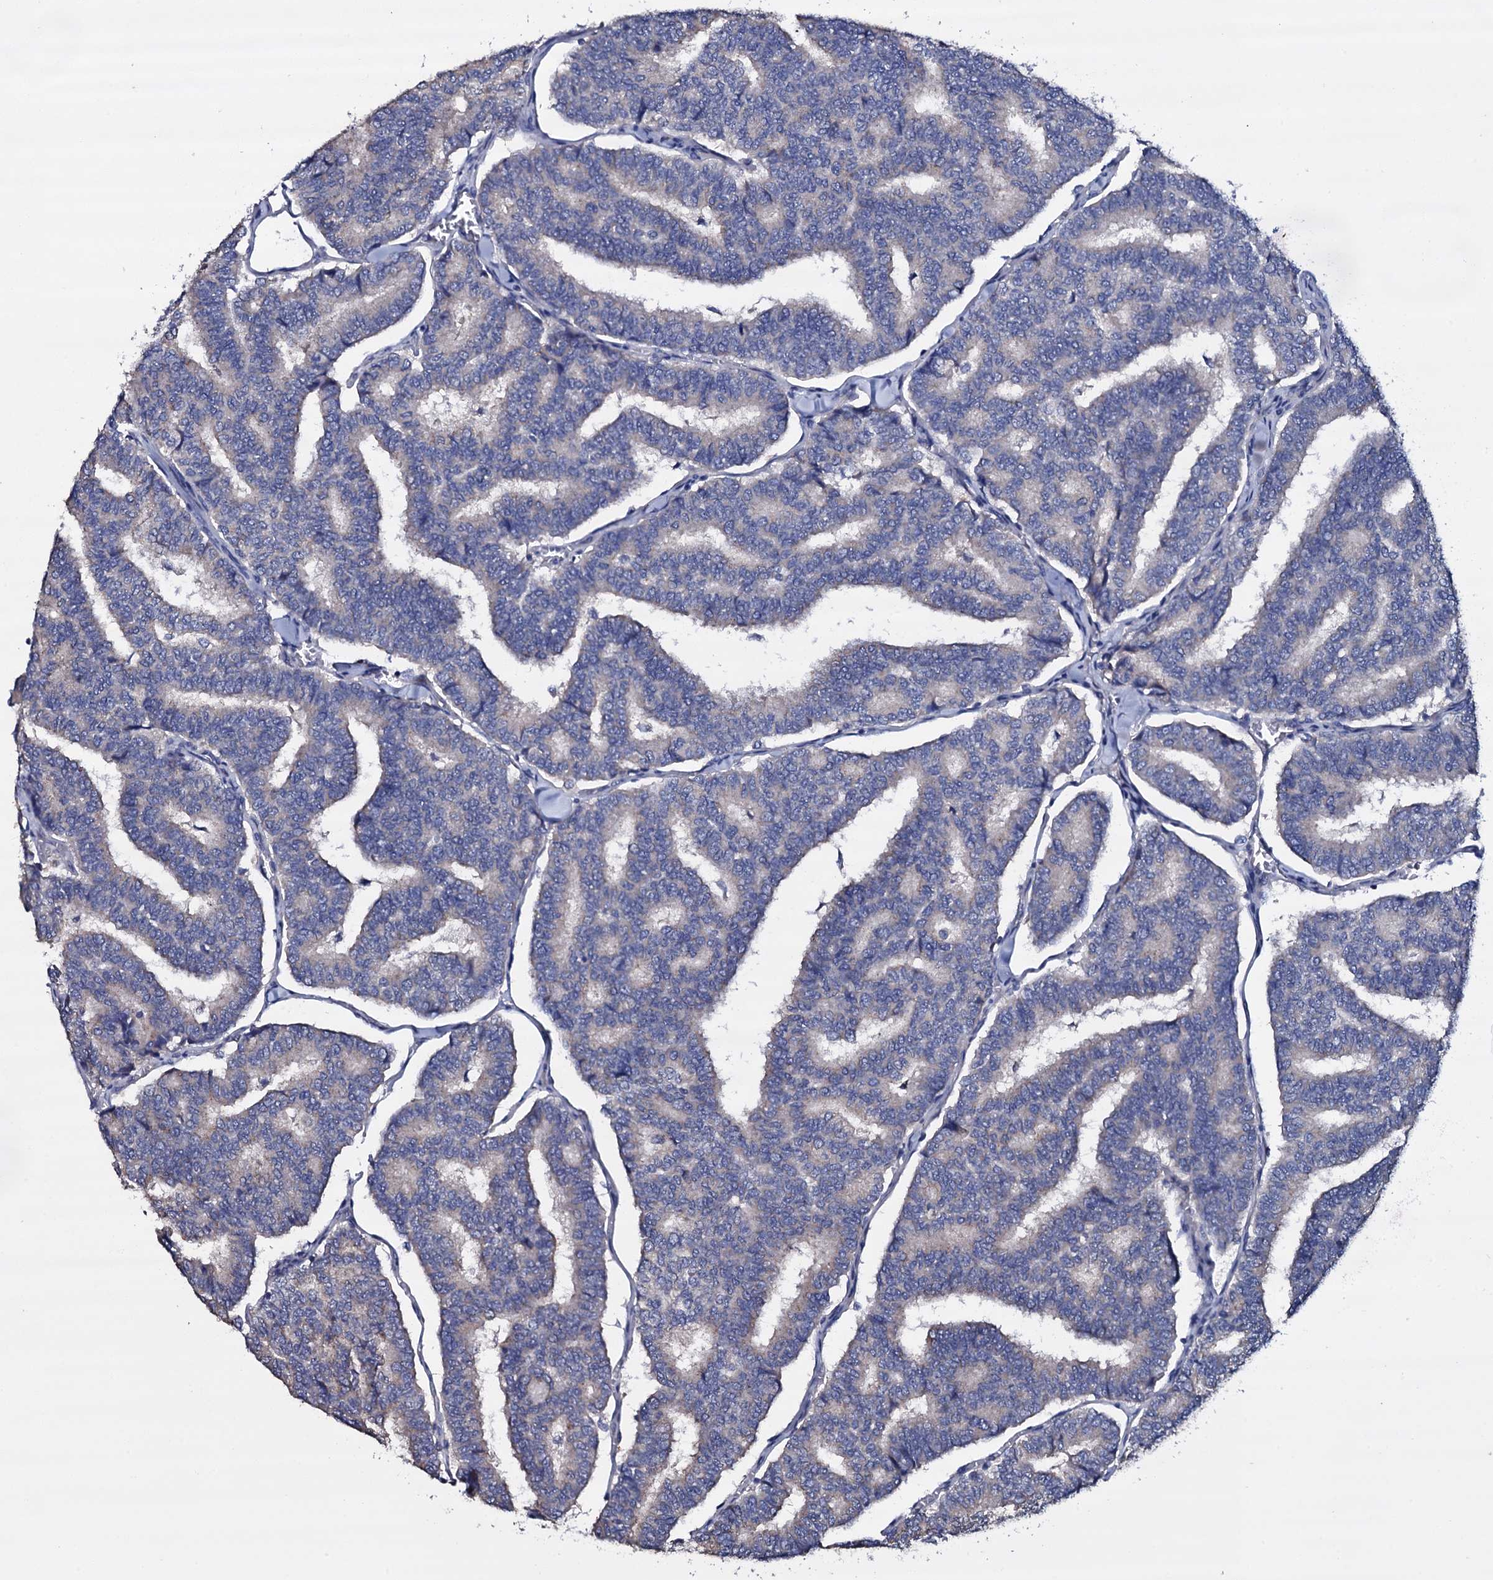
{"staining": {"intensity": "negative", "quantity": "none", "location": "none"}, "tissue": "thyroid cancer", "cell_type": "Tumor cells", "image_type": "cancer", "snomed": [{"axis": "morphology", "description": "Papillary adenocarcinoma, NOS"}, {"axis": "topography", "description": "Thyroid gland"}], "caption": "A micrograph of thyroid papillary adenocarcinoma stained for a protein demonstrates no brown staining in tumor cells. (Stains: DAB (3,3'-diaminobenzidine) immunohistochemistry with hematoxylin counter stain, Microscopy: brightfield microscopy at high magnification).", "gene": "BCL2L14", "patient": {"sex": "female", "age": 35}}